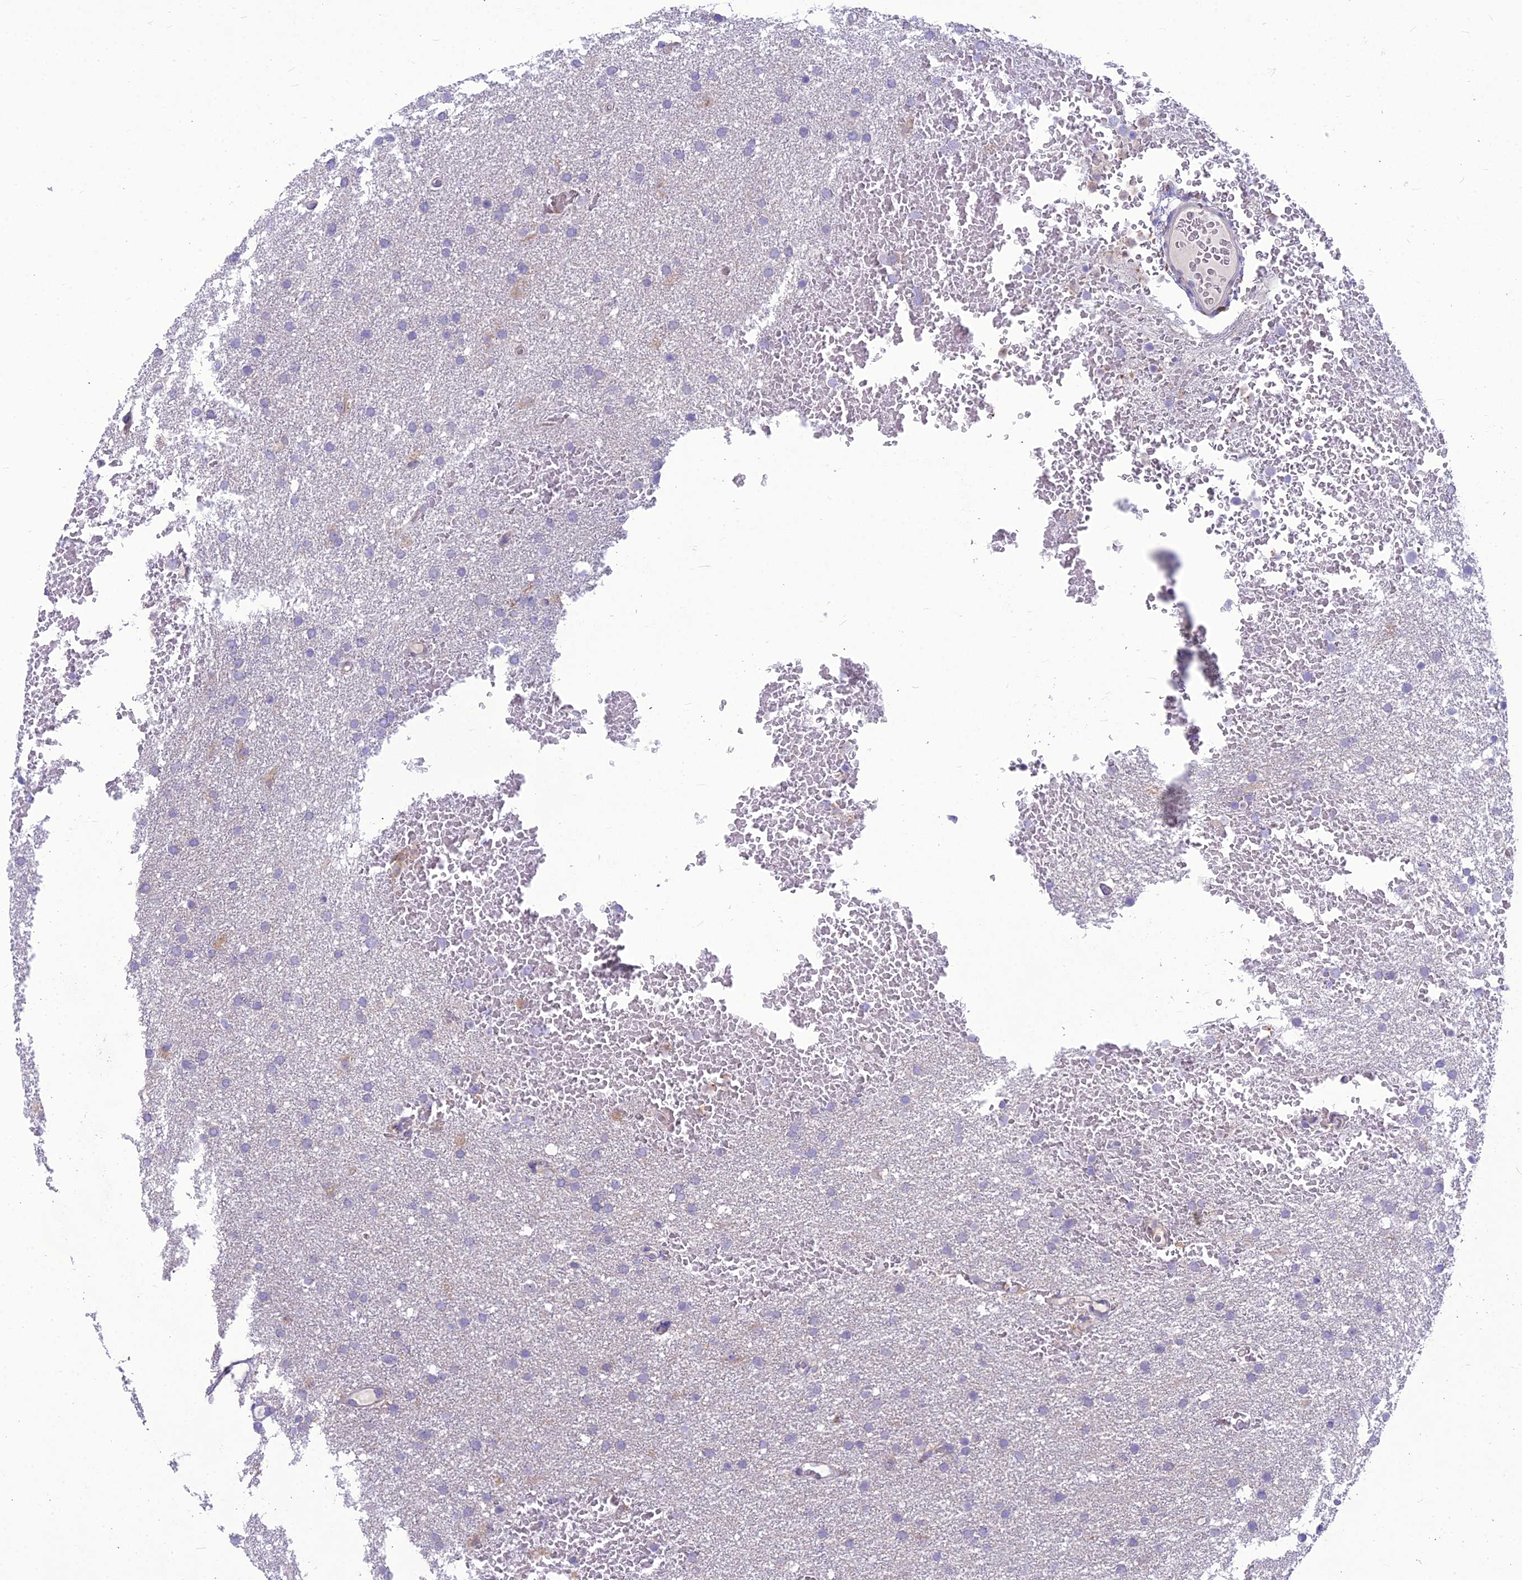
{"staining": {"intensity": "negative", "quantity": "none", "location": "none"}, "tissue": "glioma", "cell_type": "Tumor cells", "image_type": "cancer", "snomed": [{"axis": "morphology", "description": "Glioma, malignant, High grade"}, {"axis": "topography", "description": "Cerebral cortex"}], "caption": "Image shows no significant protein staining in tumor cells of malignant high-grade glioma.", "gene": "BBS7", "patient": {"sex": "female", "age": 36}}